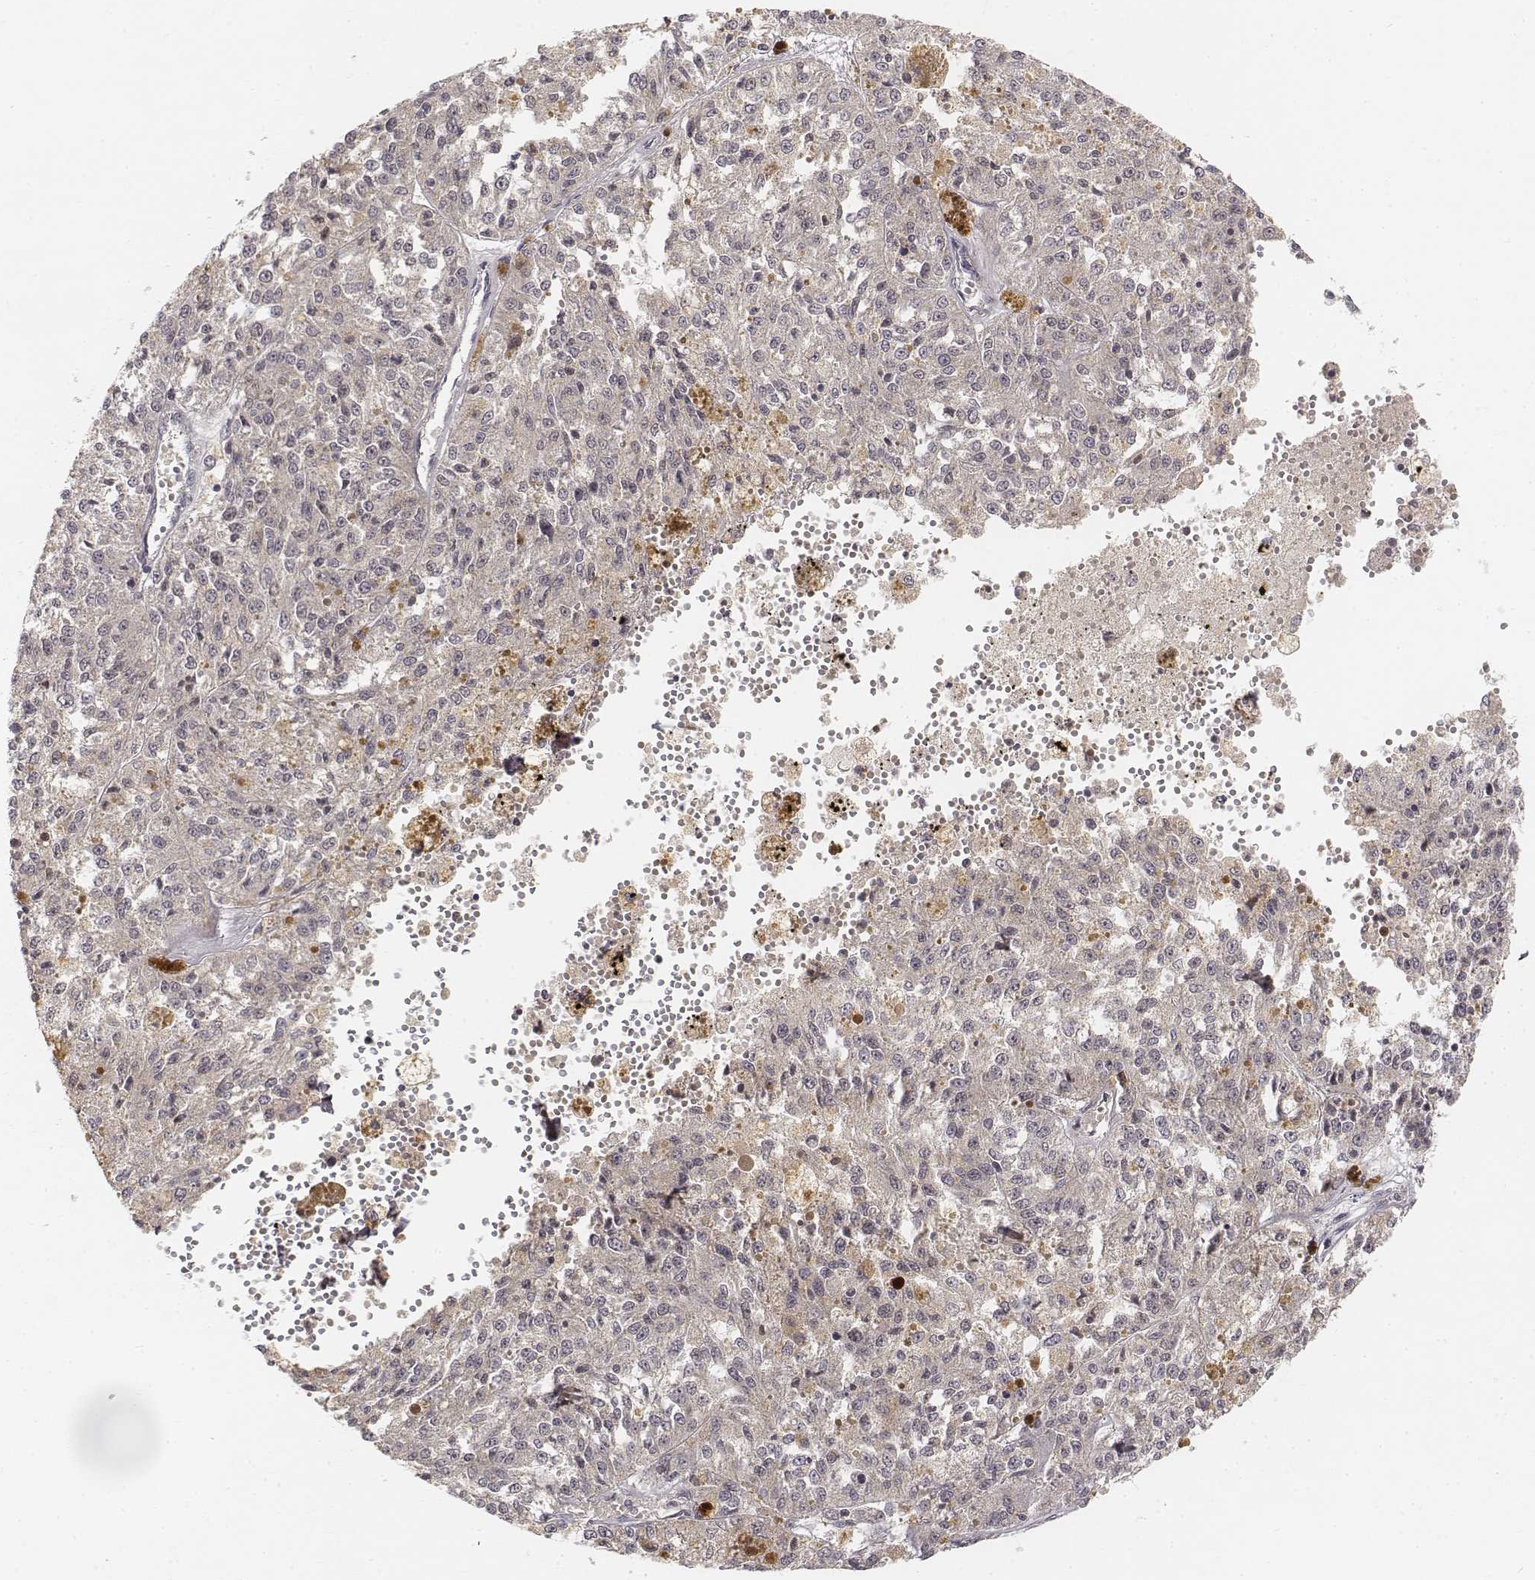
{"staining": {"intensity": "negative", "quantity": "none", "location": "none"}, "tissue": "melanoma", "cell_type": "Tumor cells", "image_type": "cancer", "snomed": [{"axis": "morphology", "description": "Malignant melanoma, Metastatic site"}, {"axis": "topography", "description": "Lymph node"}], "caption": "Histopathology image shows no significant protein expression in tumor cells of malignant melanoma (metastatic site).", "gene": "FANCD2", "patient": {"sex": "female", "age": 64}}